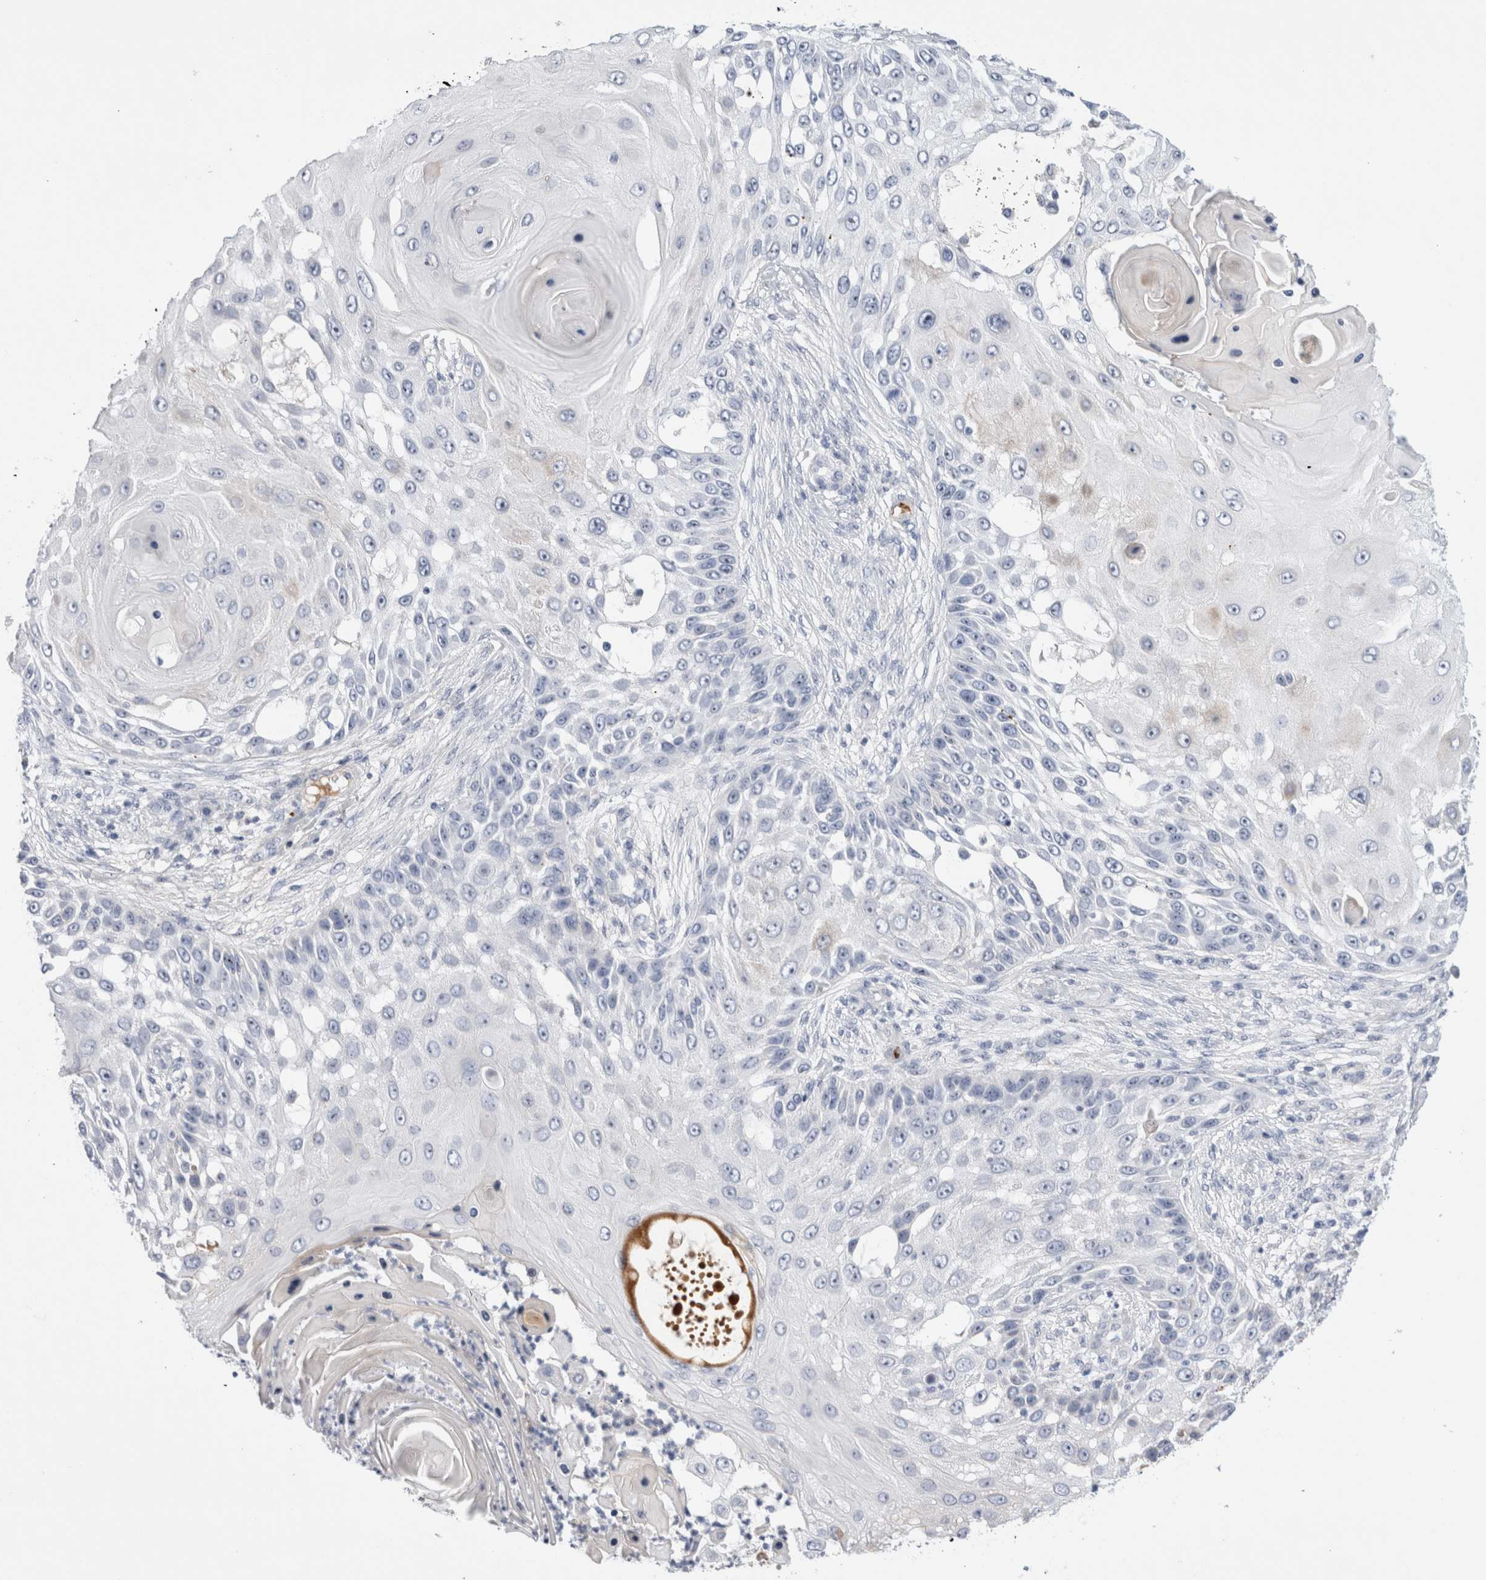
{"staining": {"intensity": "negative", "quantity": "none", "location": "none"}, "tissue": "skin cancer", "cell_type": "Tumor cells", "image_type": "cancer", "snomed": [{"axis": "morphology", "description": "Squamous cell carcinoma, NOS"}, {"axis": "topography", "description": "Skin"}], "caption": "There is no significant staining in tumor cells of skin squamous cell carcinoma.", "gene": "ECHDC2", "patient": {"sex": "female", "age": 44}}